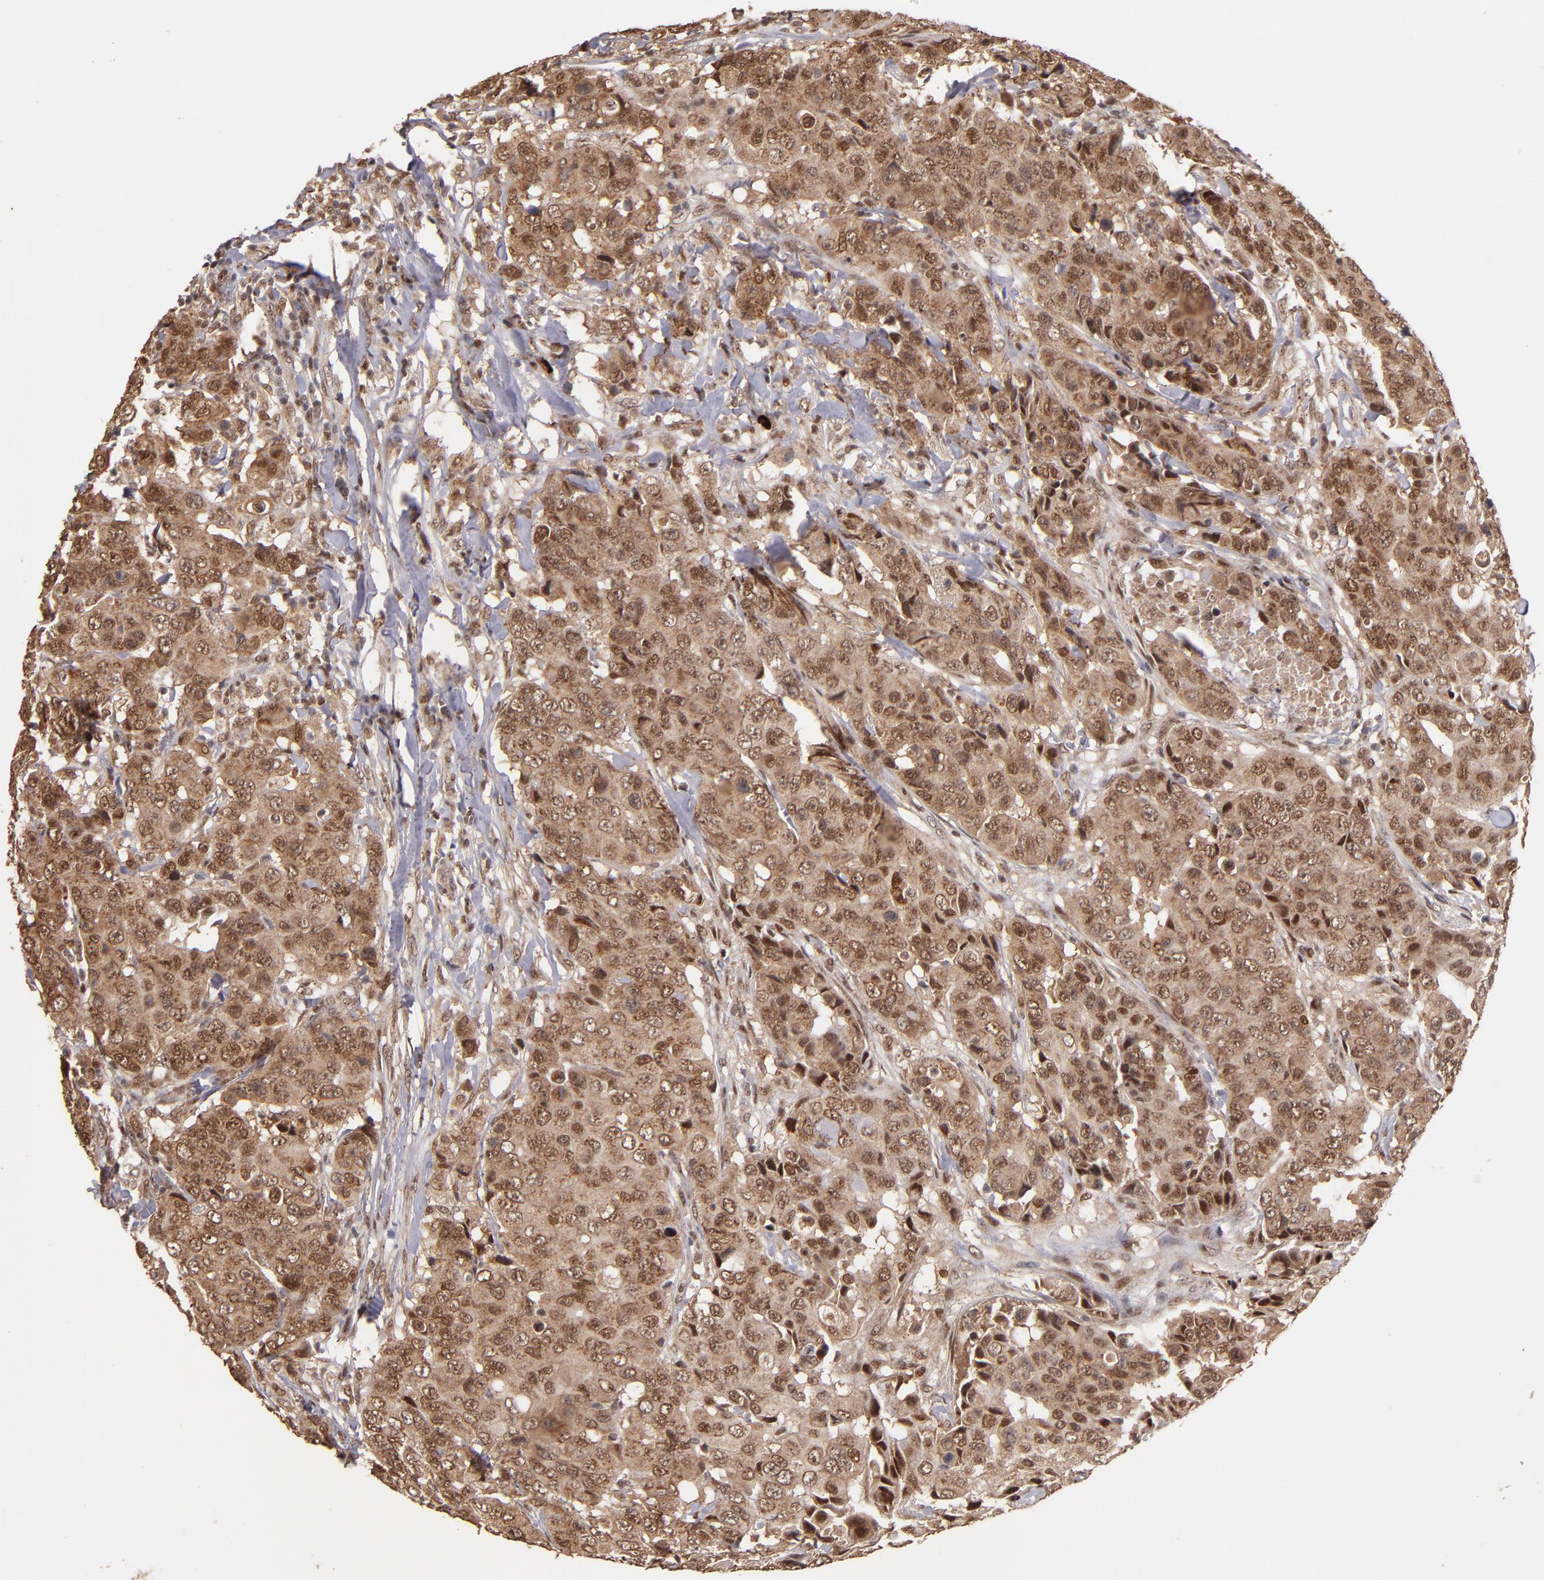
{"staining": {"intensity": "moderate", "quantity": ">75%", "location": "cytoplasmic/membranous,nuclear"}, "tissue": "breast cancer", "cell_type": "Tumor cells", "image_type": "cancer", "snomed": [{"axis": "morphology", "description": "Duct carcinoma"}, {"axis": "topography", "description": "Breast"}], "caption": "A histopathology image of human breast cancer stained for a protein reveals moderate cytoplasmic/membranous and nuclear brown staining in tumor cells.", "gene": "EAPP", "patient": {"sex": "female", "age": 54}}